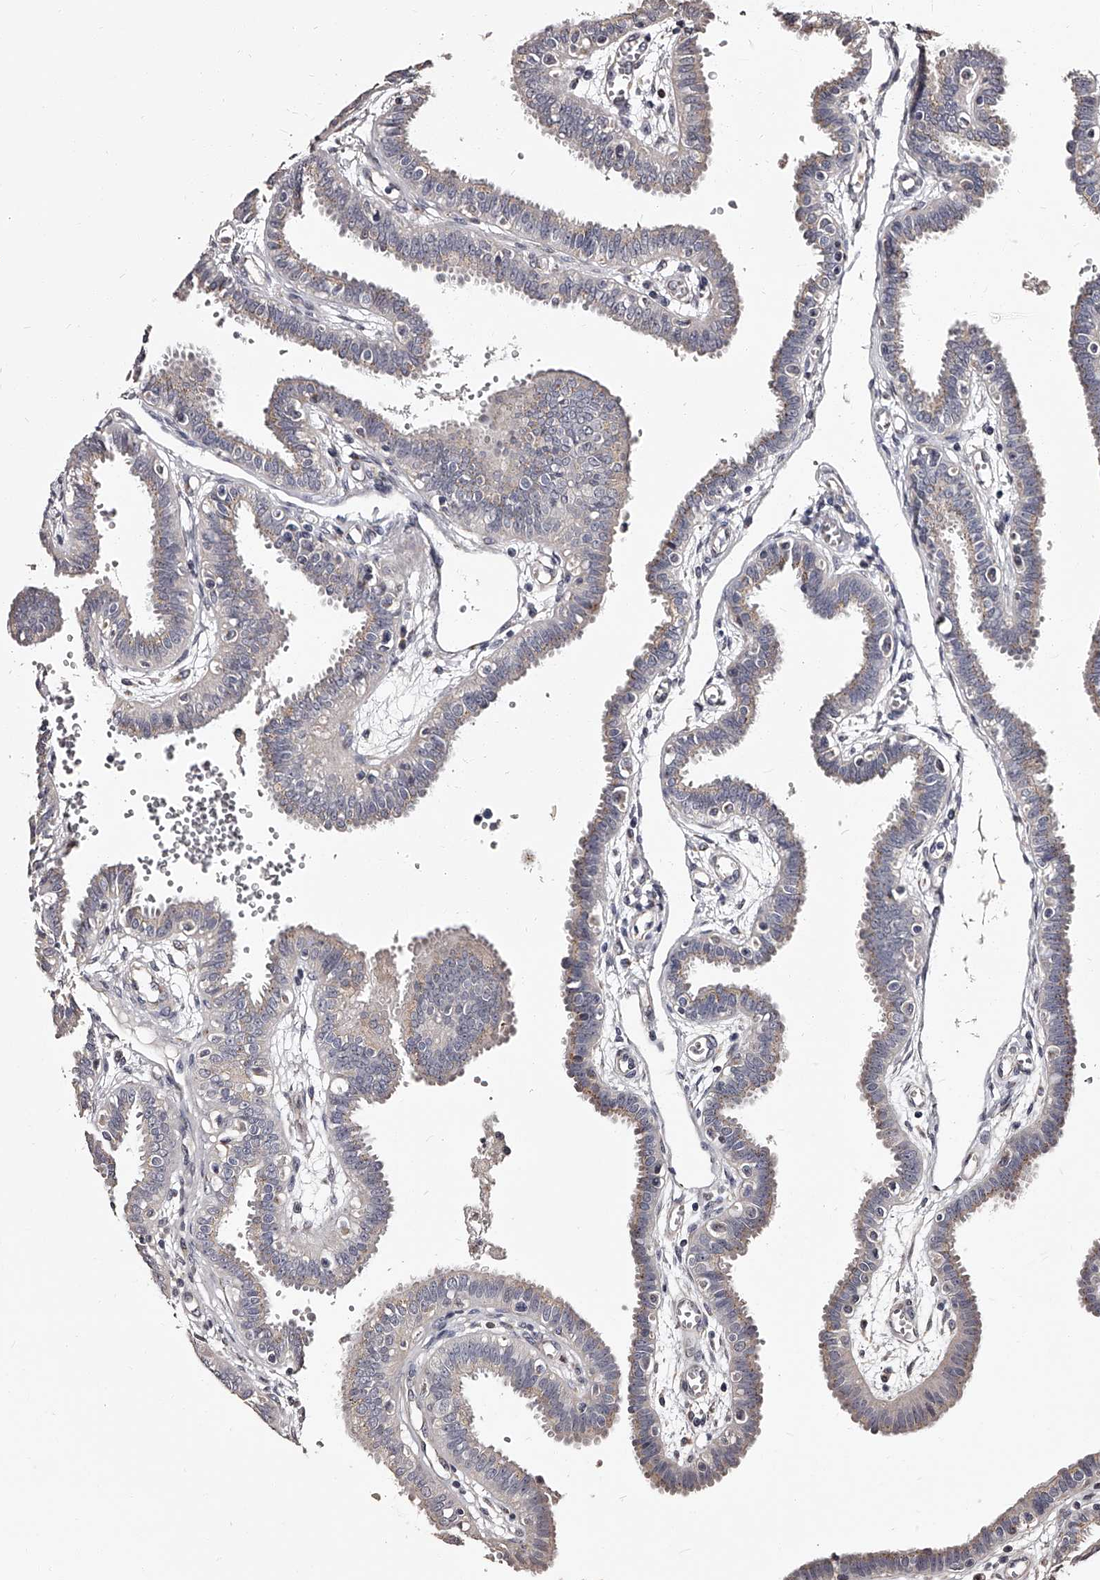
{"staining": {"intensity": "moderate", "quantity": "<25%", "location": "cytoplasmic/membranous"}, "tissue": "fallopian tube", "cell_type": "Glandular cells", "image_type": "normal", "snomed": [{"axis": "morphology", "description": "Normal tissue, NOS"}, {"axis": "topography", "description": "Fallopian tube"}], "caption": "An image of fallopian tube stained for a protein shows moderate cytoplasmic/membranous brown staining in glandular cells. The staining was performed using DAB to visualize the protein expression in brown, while the nuclei were stained in blue with hematoxylin (Magnification: 20x).", "gene": "RSC1A1", "patient": {"sex": "female", "age": 32}}